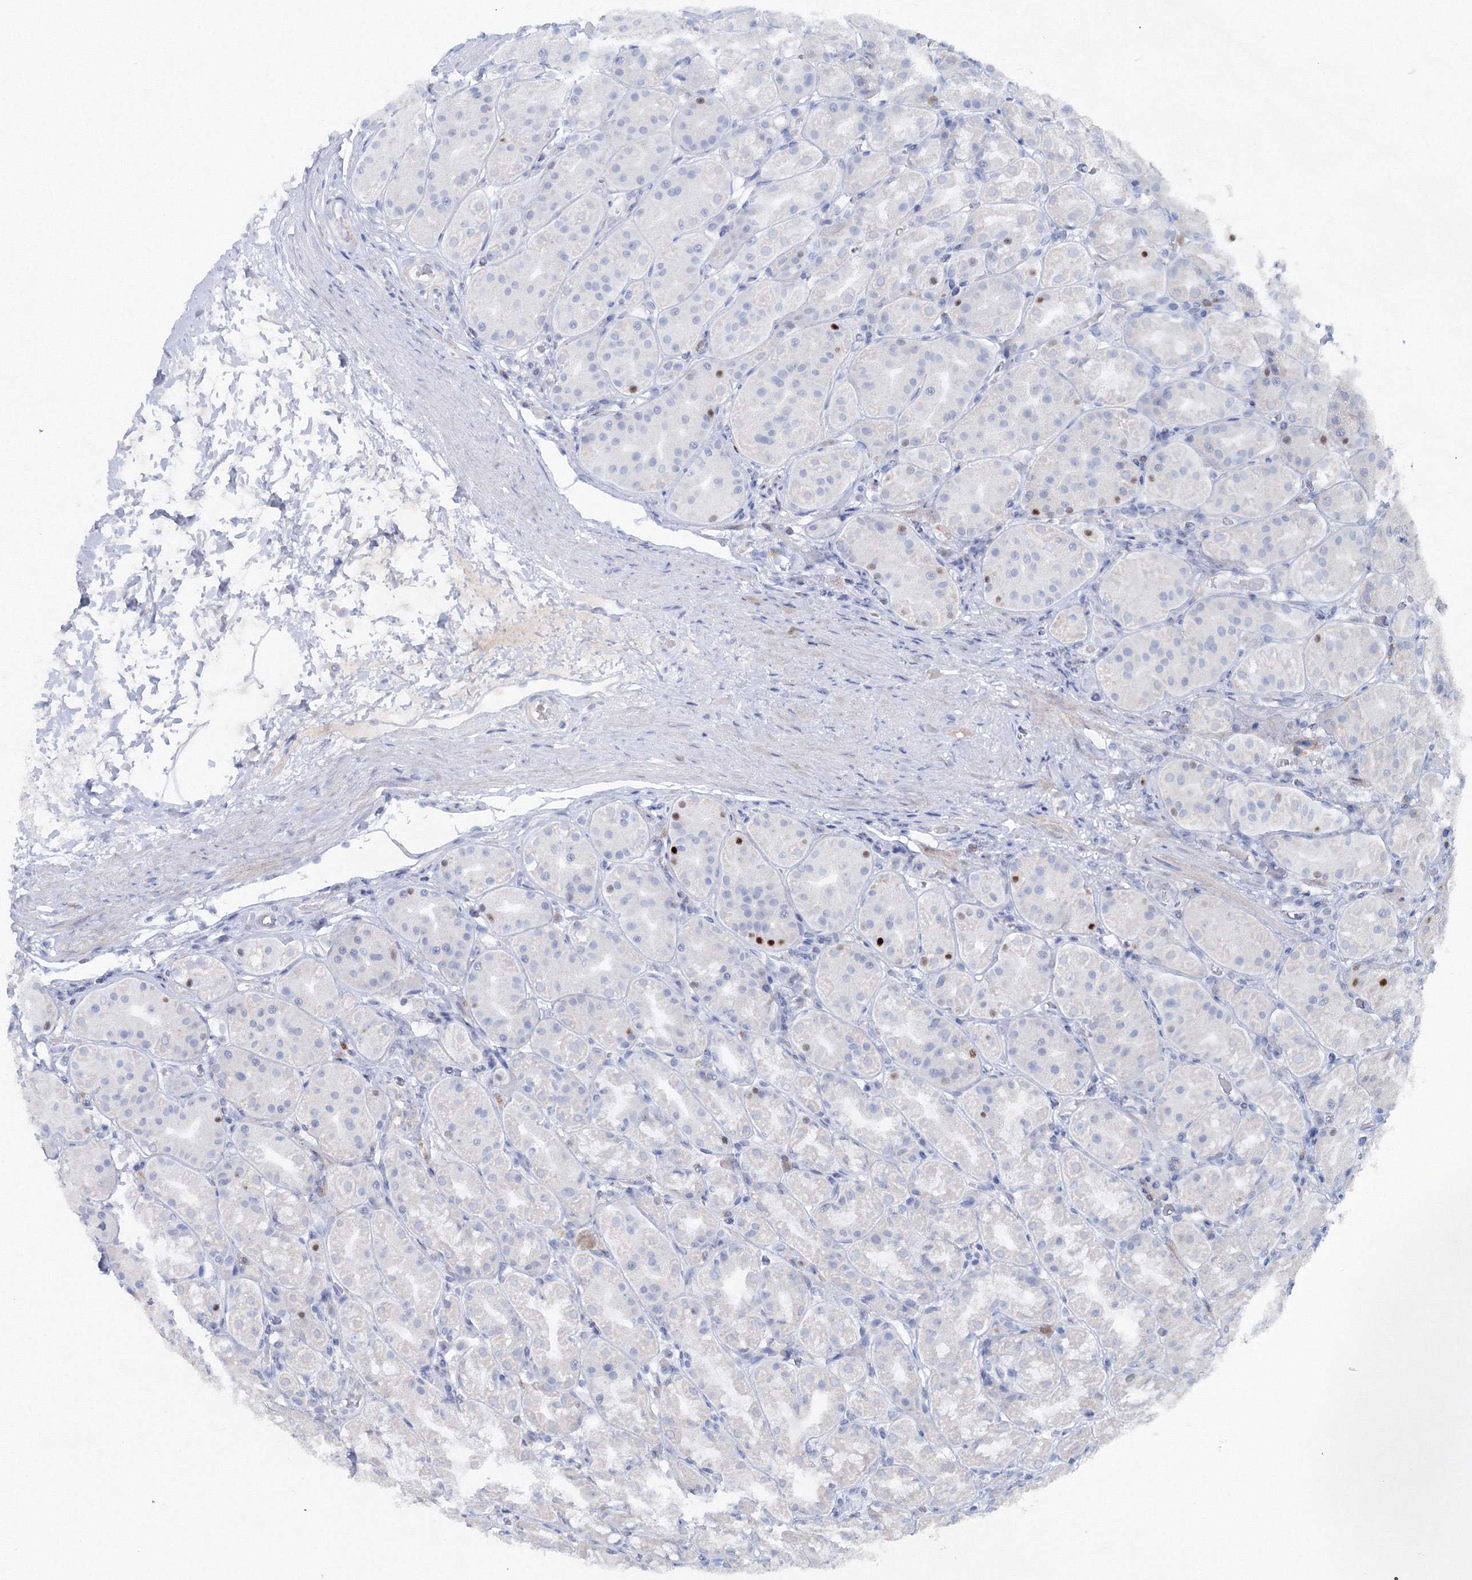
{"staining": {"intensity": "moderate", "quantity": "<25%", "location": "nuclear"}, "tissue": "stomach", "cell_type": "Glandular cells", "image_type": "normal", "snomed": [{"axis": "morphology", "description": "Normal tissue, NOS"}, {"axis": "topography", "description": "Stomach, lower"}], "caption": "IHC photomicrograph of unremarkable stomach stained for a protein (brown), which demonstrates low levels of moderate nuclear expression in about <25% of glandular cells.", "gene": "GCKR", "patient": {"sex": "female", "age": 56}}